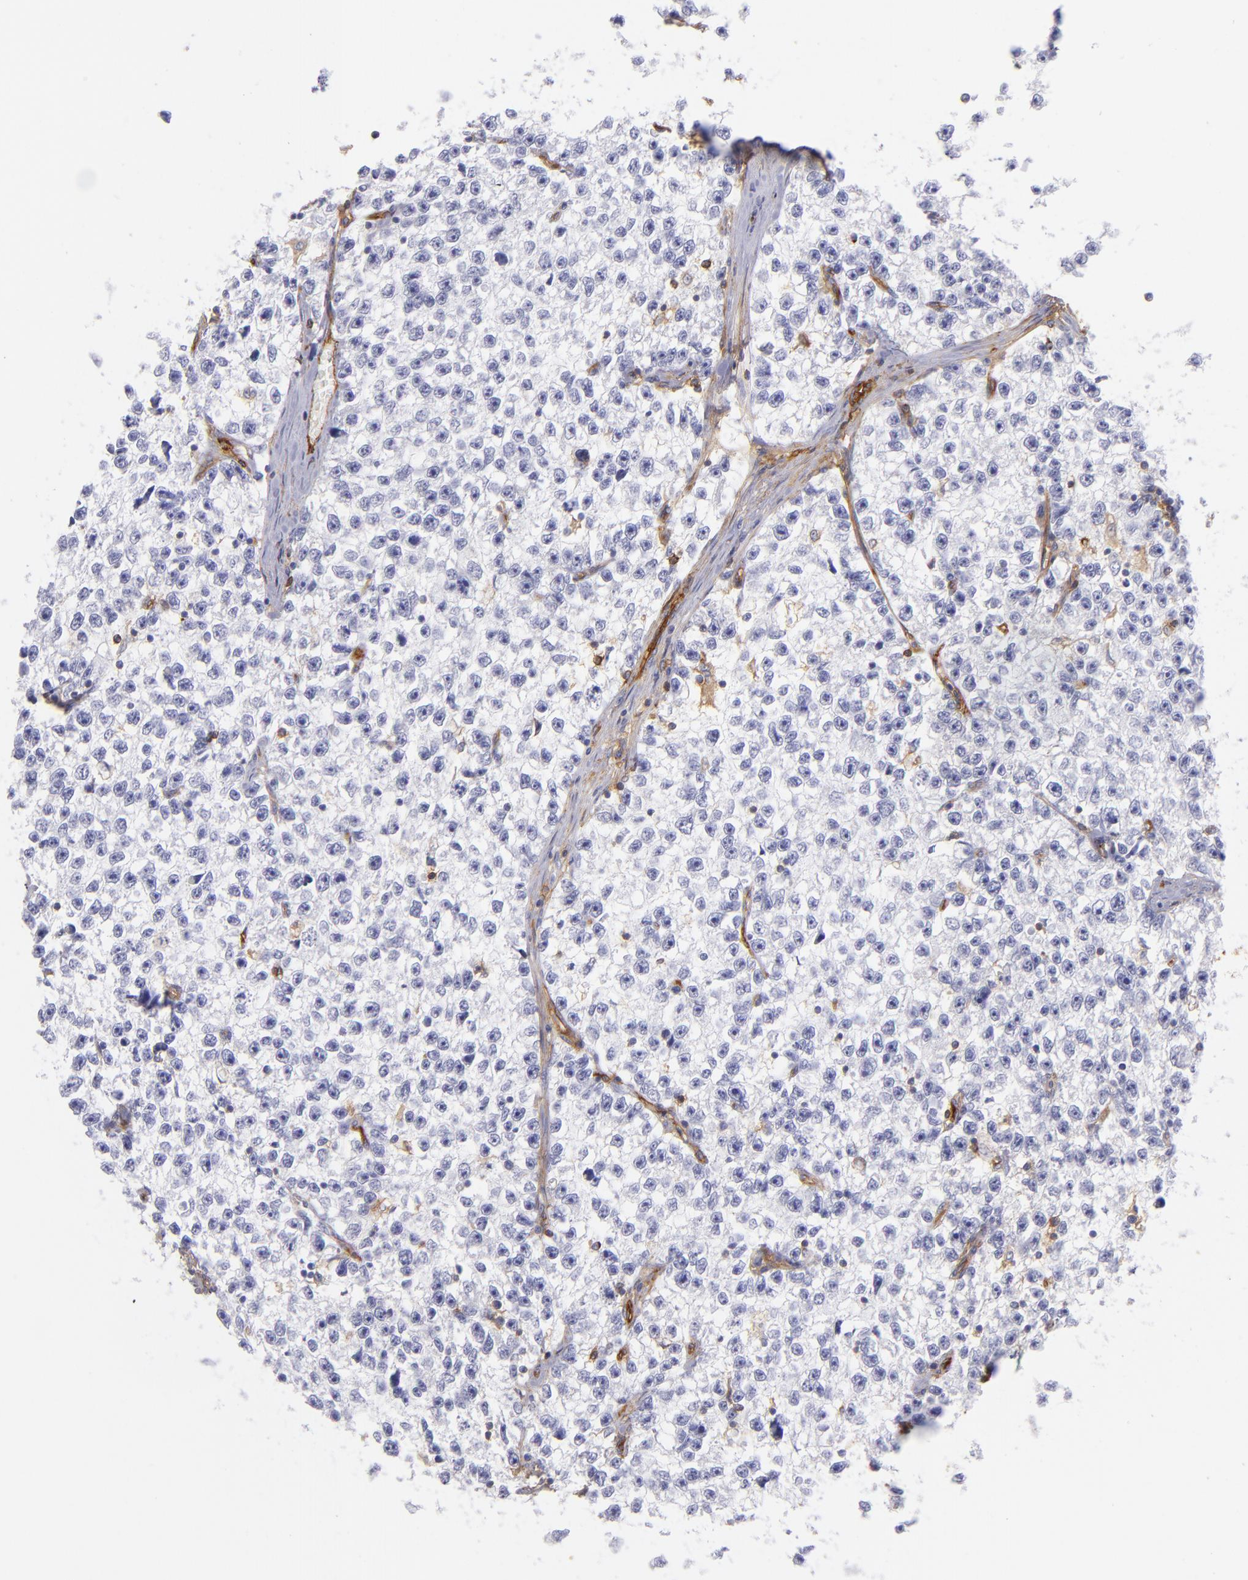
{"staining": {"intensity": "negative", "quantity": "none", "location": "none"}, "tissue": "testis cancer", "cell_type": "Tumor cells", "image_type": "cancer", "snomed": [{"axis": "morphology", "description": "Seminoma, NOS"}, {"axis": "morphology", "description": "Carcinoma, Embryonal, NOS"}, {"axis": "topography", "description": "Testis"}], "caption": "Tumor cells show no significant staining in embryonal carcinoma (testis).", "gene": "ENTPD1", "patient": {"sex": "male", "age": 30}}